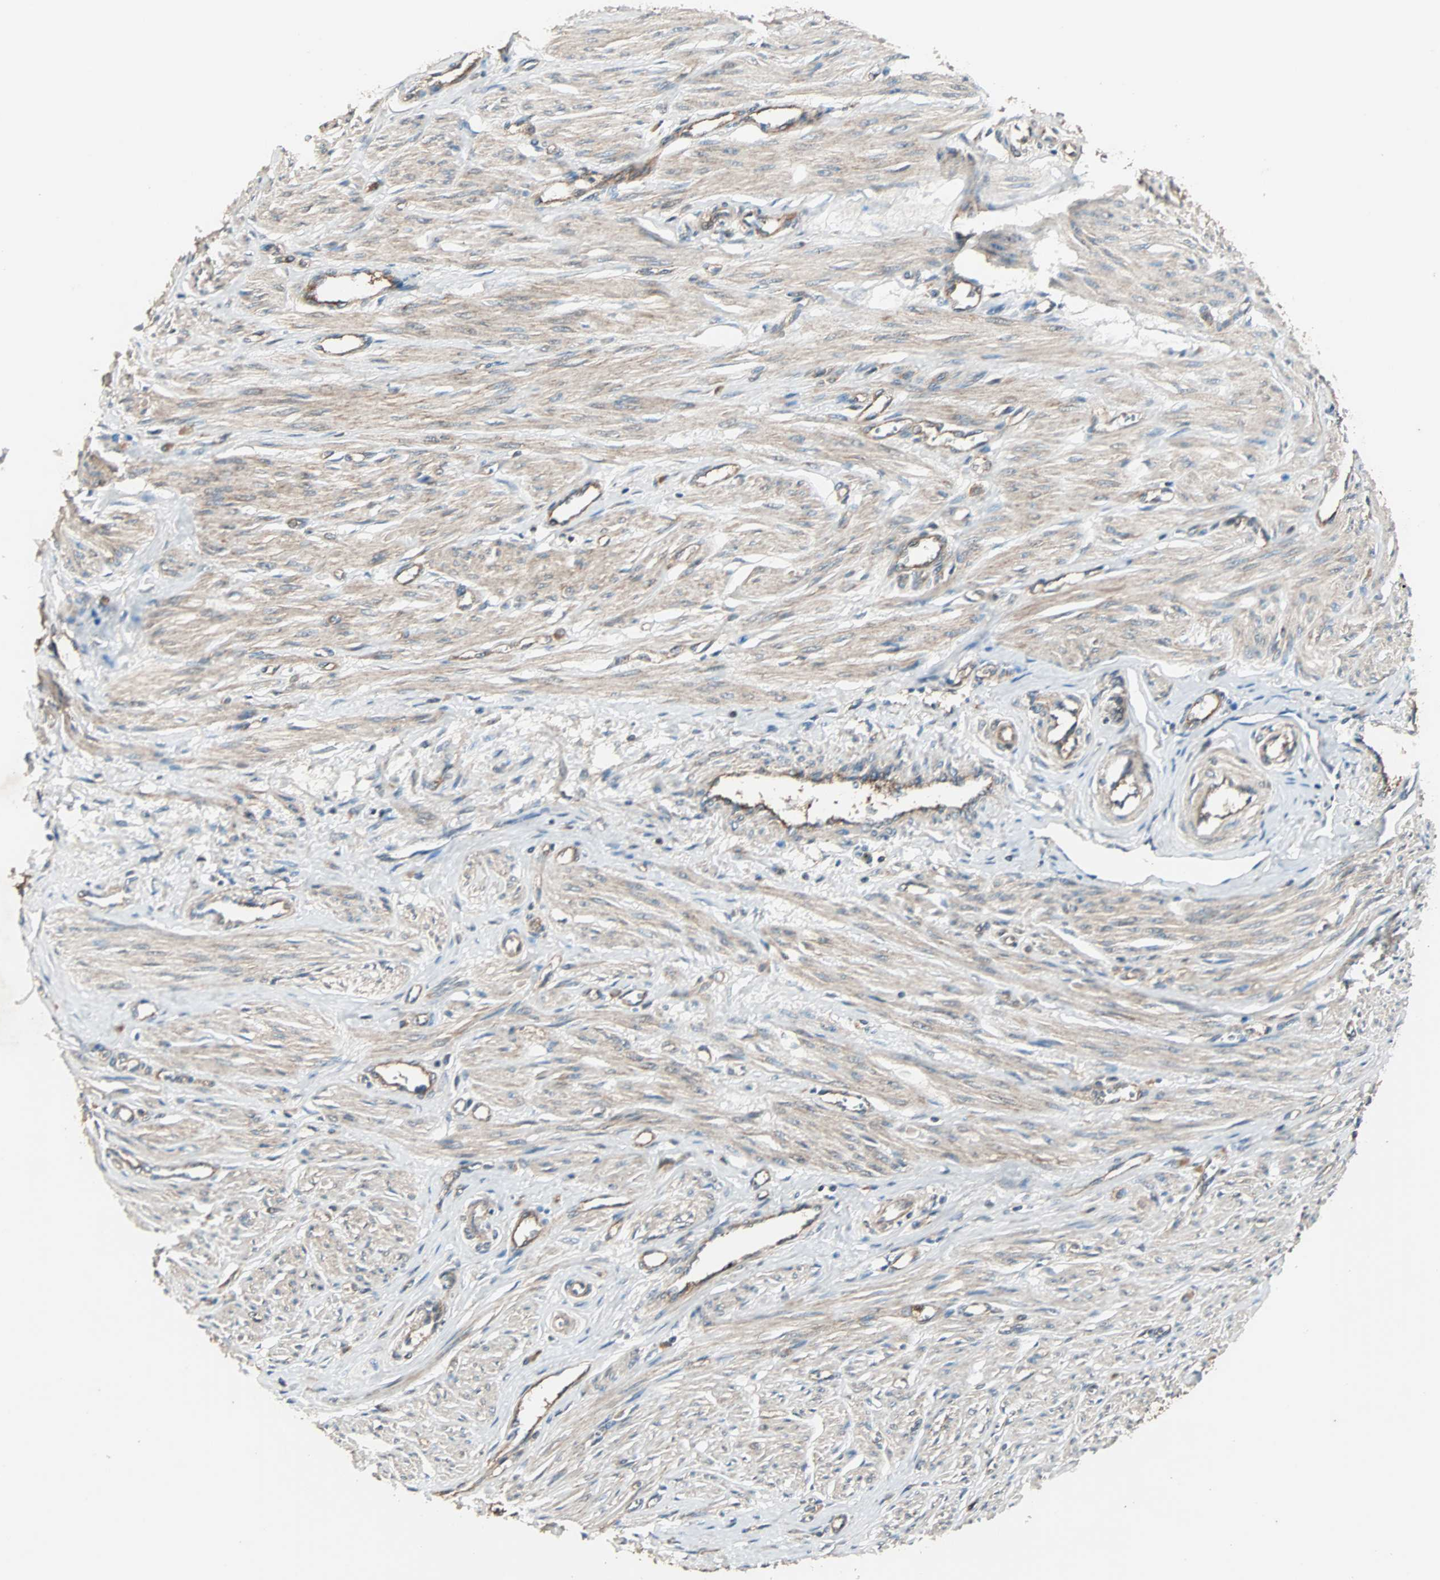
{"staining": {"intensity": "moderate", "quantity": ">75%", "location": "cytoplasmic/membranous"}, "tissue": "smooth muscle", "cell_type": "Smooth muscle cells", "image_type": "normal", "snomed": [{"axis": "morphology", "description": "Normal tissue, NOS"}, {"axis": "topography", "description": "Smooth muscle"}, {"axis": "topography", "description": "Uterus"}], "caption": "Protein expression analysis of normal smooth muscle exhibits moderate cytoplasmic/membranous expression in about >75% of smooth muscle cells.", "gene": "GCK", "patient": {"sex": "female", "age": 39}}